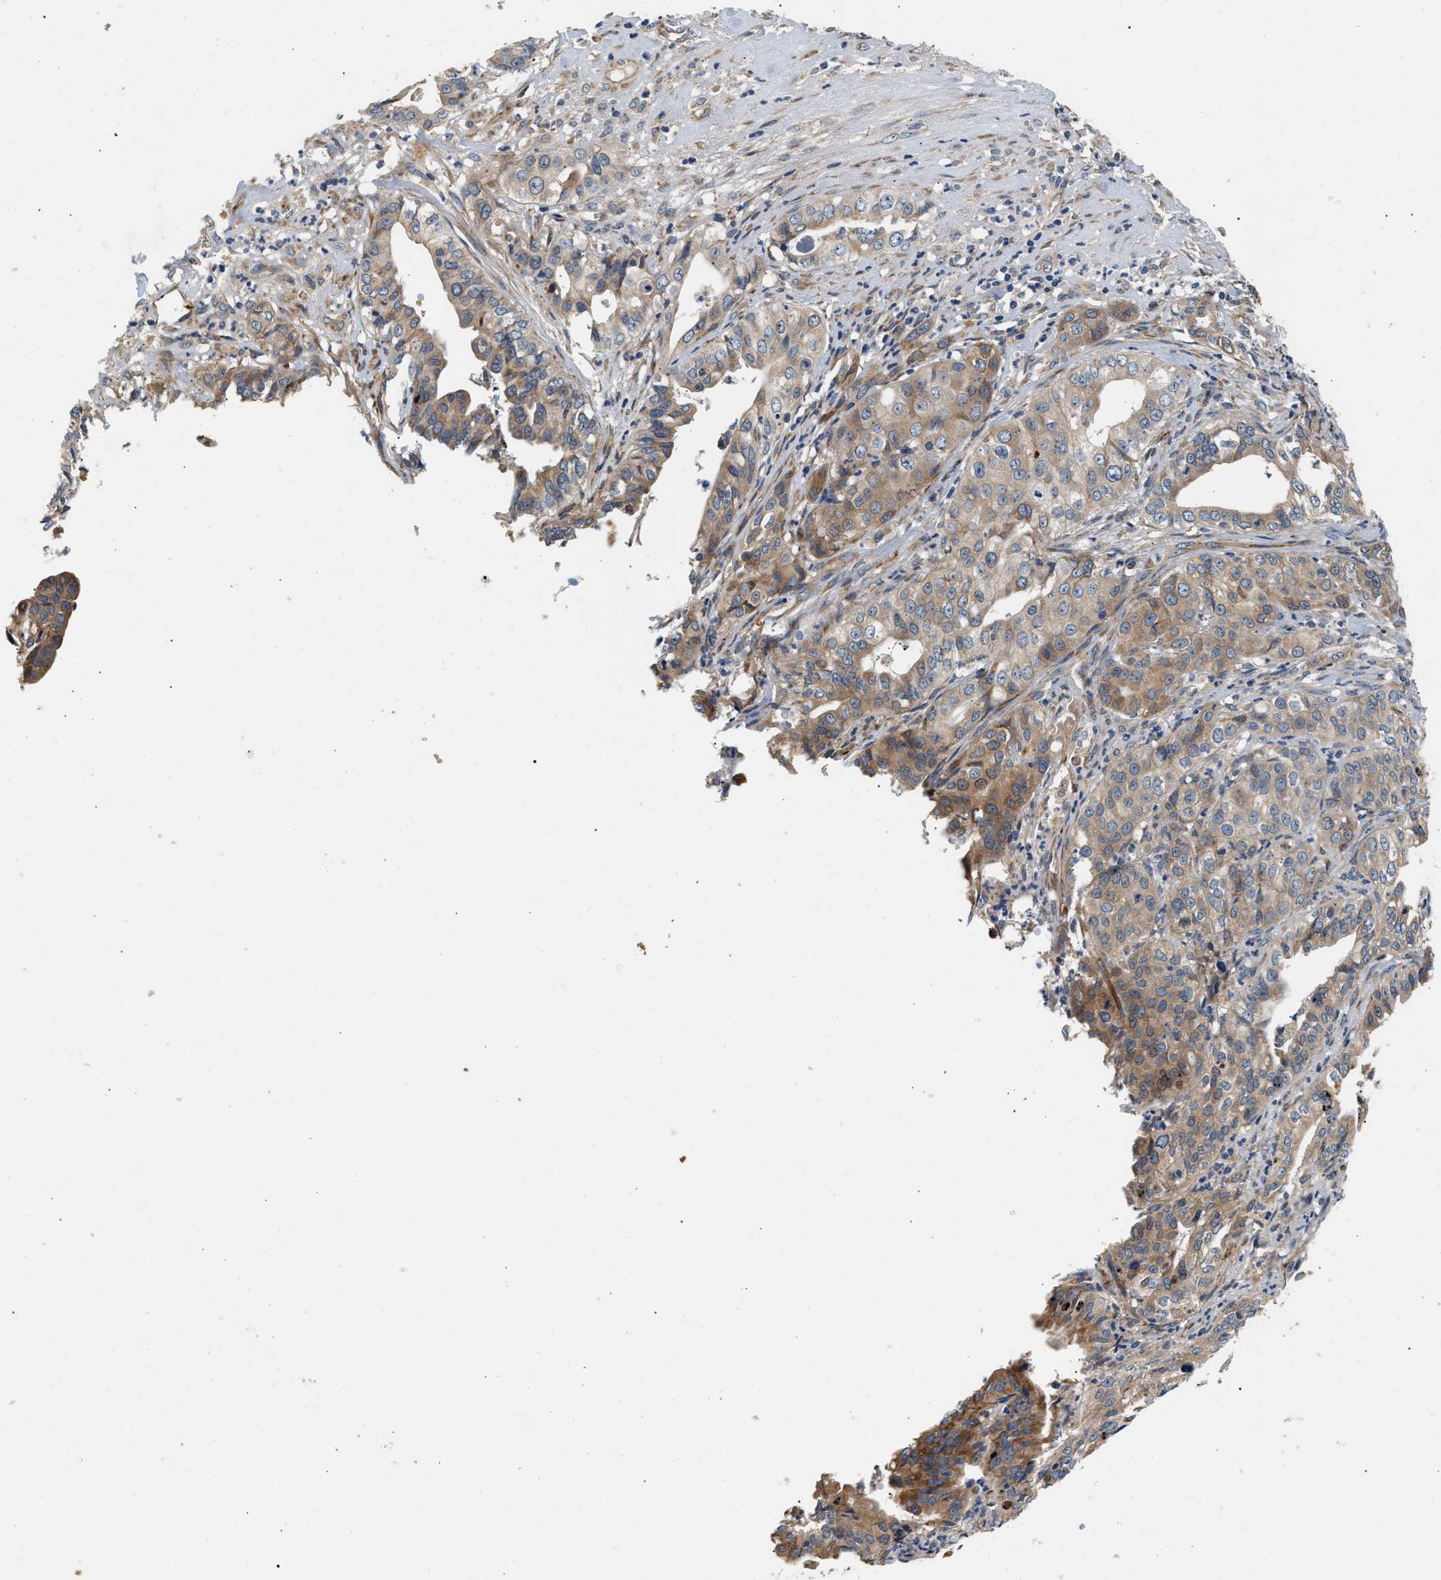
{"staining": {"intensity": "weak", "quantity": ">75%", "location": "cytoplasmic/membranous"}, "tissue": "liver cancer", "cell_type": "Tumor cells", "image_type": "cancer", "snomed": [{"axis": "morphology", "description": "Cholangiocarcinoma"}, {"axis": "topography", "description": "Liver"}], "caption": "Immunohistochemical staining of human liver cancer demonstrates low levels of weak cytoplasmic/membranous staining in about >75% of tumor cells.", "gene": "IFT74", "patient": {"sex": "female", "age": 61}}